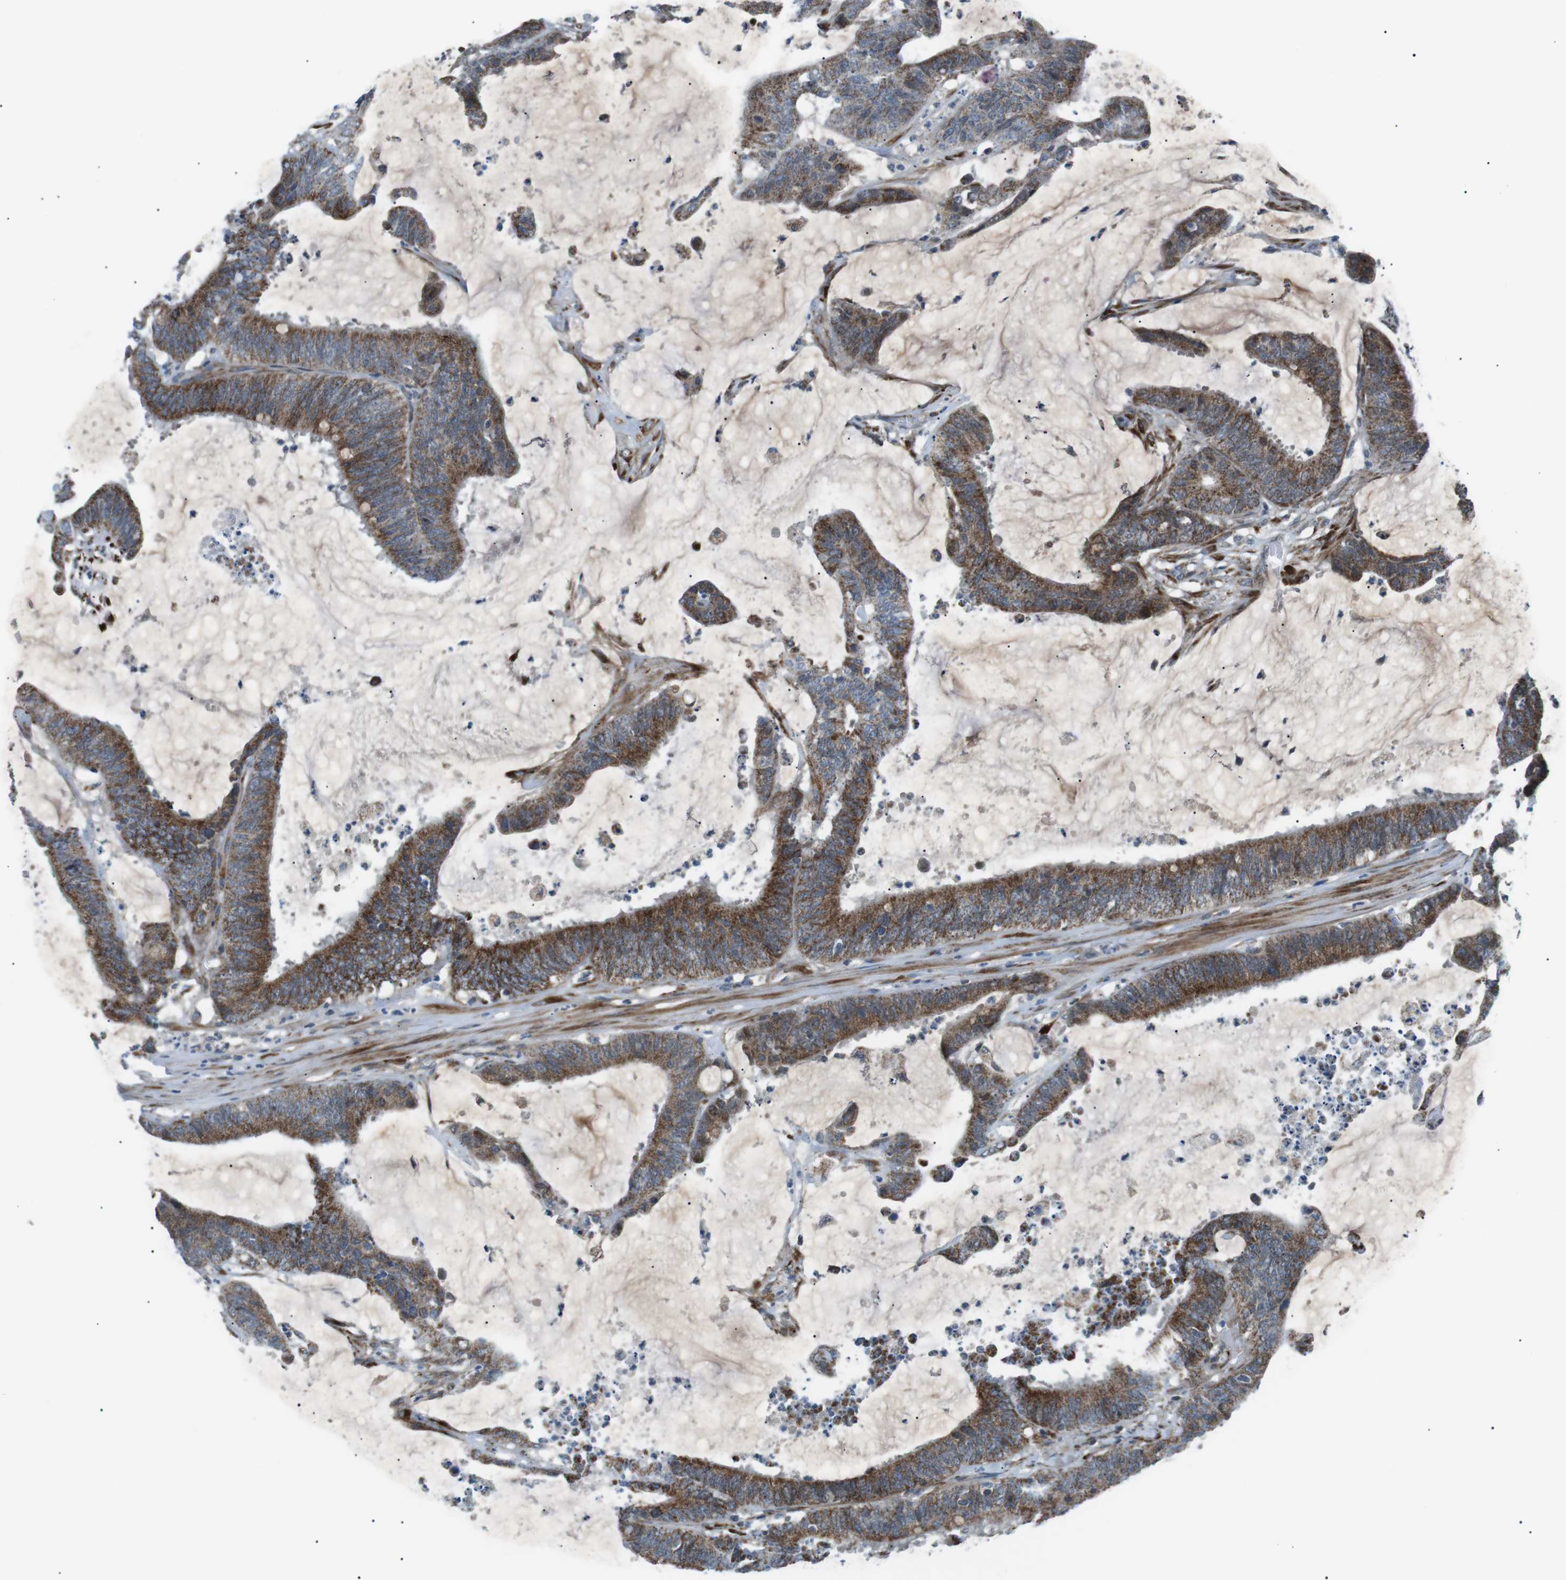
{"staining": {"intensity": "moderate", "quantity": ">75%", "location": "cytoplasmic/membranous"}, "tissue": "colorectal cancer", "cell_type": "Tumor cells", "image_type": "cancer", "snomed": [{"axis": "morphology", "description": "Adenocarcinoma, NOS"}, {"axis": "topography", "description": "Rectum"}], "caption": "This micrograph shows colorectal cancer stained with IHC to label a protein in brown. The cytoplasmic/membranous of tumor cells show moderate positivity for the protein. Nuclei are counter-stained blue.", "gene": "ARID5B", "patient": {"sex": "female", "age": 66}}